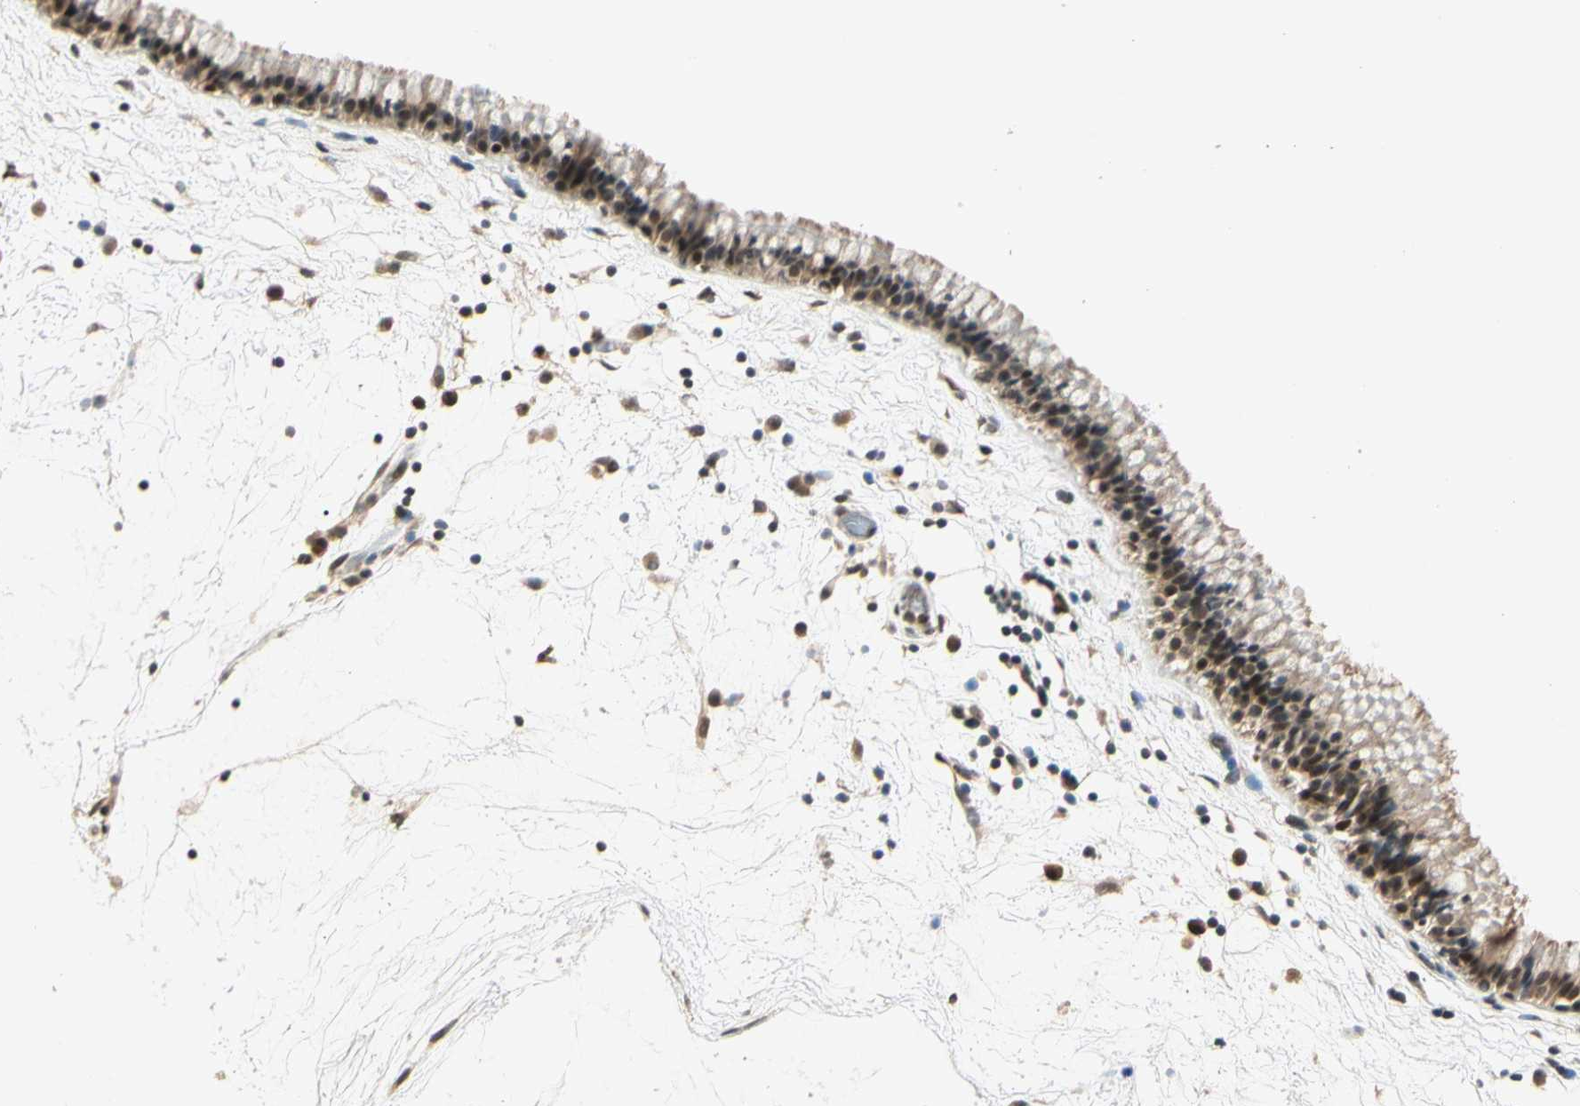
{"staining": {"intensity": "moderate", "quantity": ">75%", "location": "cytoplasmic/membranous,nuclear"}, "tissue": "nasopharynx", "cell_type": "Respiratory epithelial cells", "image_type": "normal", "snomed": [{"axis": "morphology", "description": "Normal tissue, NOS"}, {"axis": "morphology", "description": "Inflammation, NOS"}, {"axis": "topography", "description": "Nasopharynx"}], "caption": "DAB immunohistochemical staining of normal nasopharynx displays moderate cytoplasmic/membranous,nuclear protein staining in about >75% of respiratory epithelial cells.", "gene": "ZSCAN12", "patient": {"sex": "male", "age": 48}}